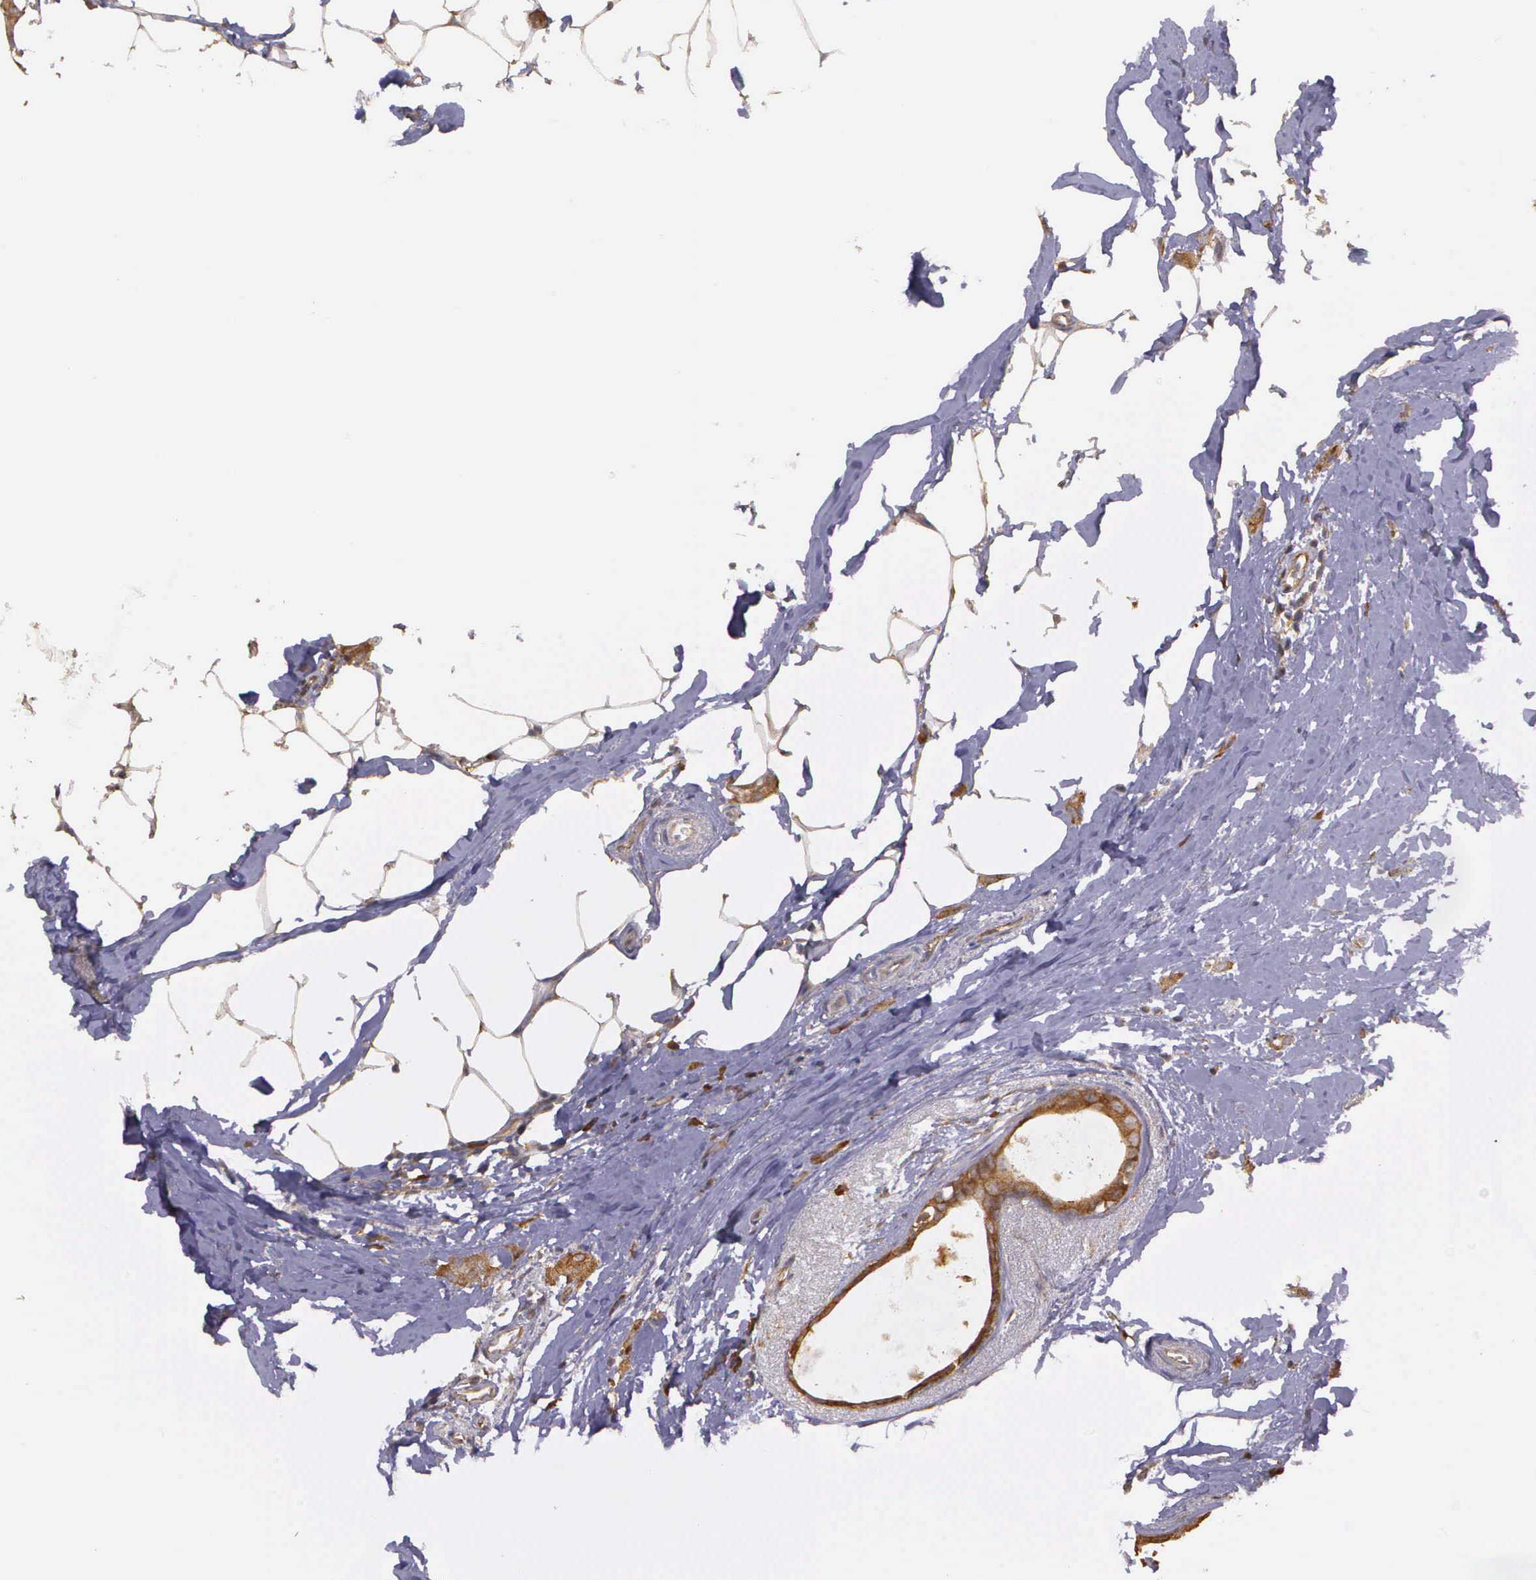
{"staining": {"intensity": "moderate", "quantity": ">75%", "location": "cytoplasmic/membranous"}, "tissue": "breast cancer", "cell_type": "Tumor cells", "image_type": "cancer", "snomed": [{"axis": "morphology", "description": "Lobular carcinoma"}, {"axis": "topography", "description": "Breast"}], "caption": "An immunohistochemistry histopathology image of tumor tissue is shown. Protein staining in brown labels moderate cytoplasmic/membranous positivity in breast cancer within tumor cells.", "gene": "EIF5", "patient": {"sex": "female", "age": 55}}